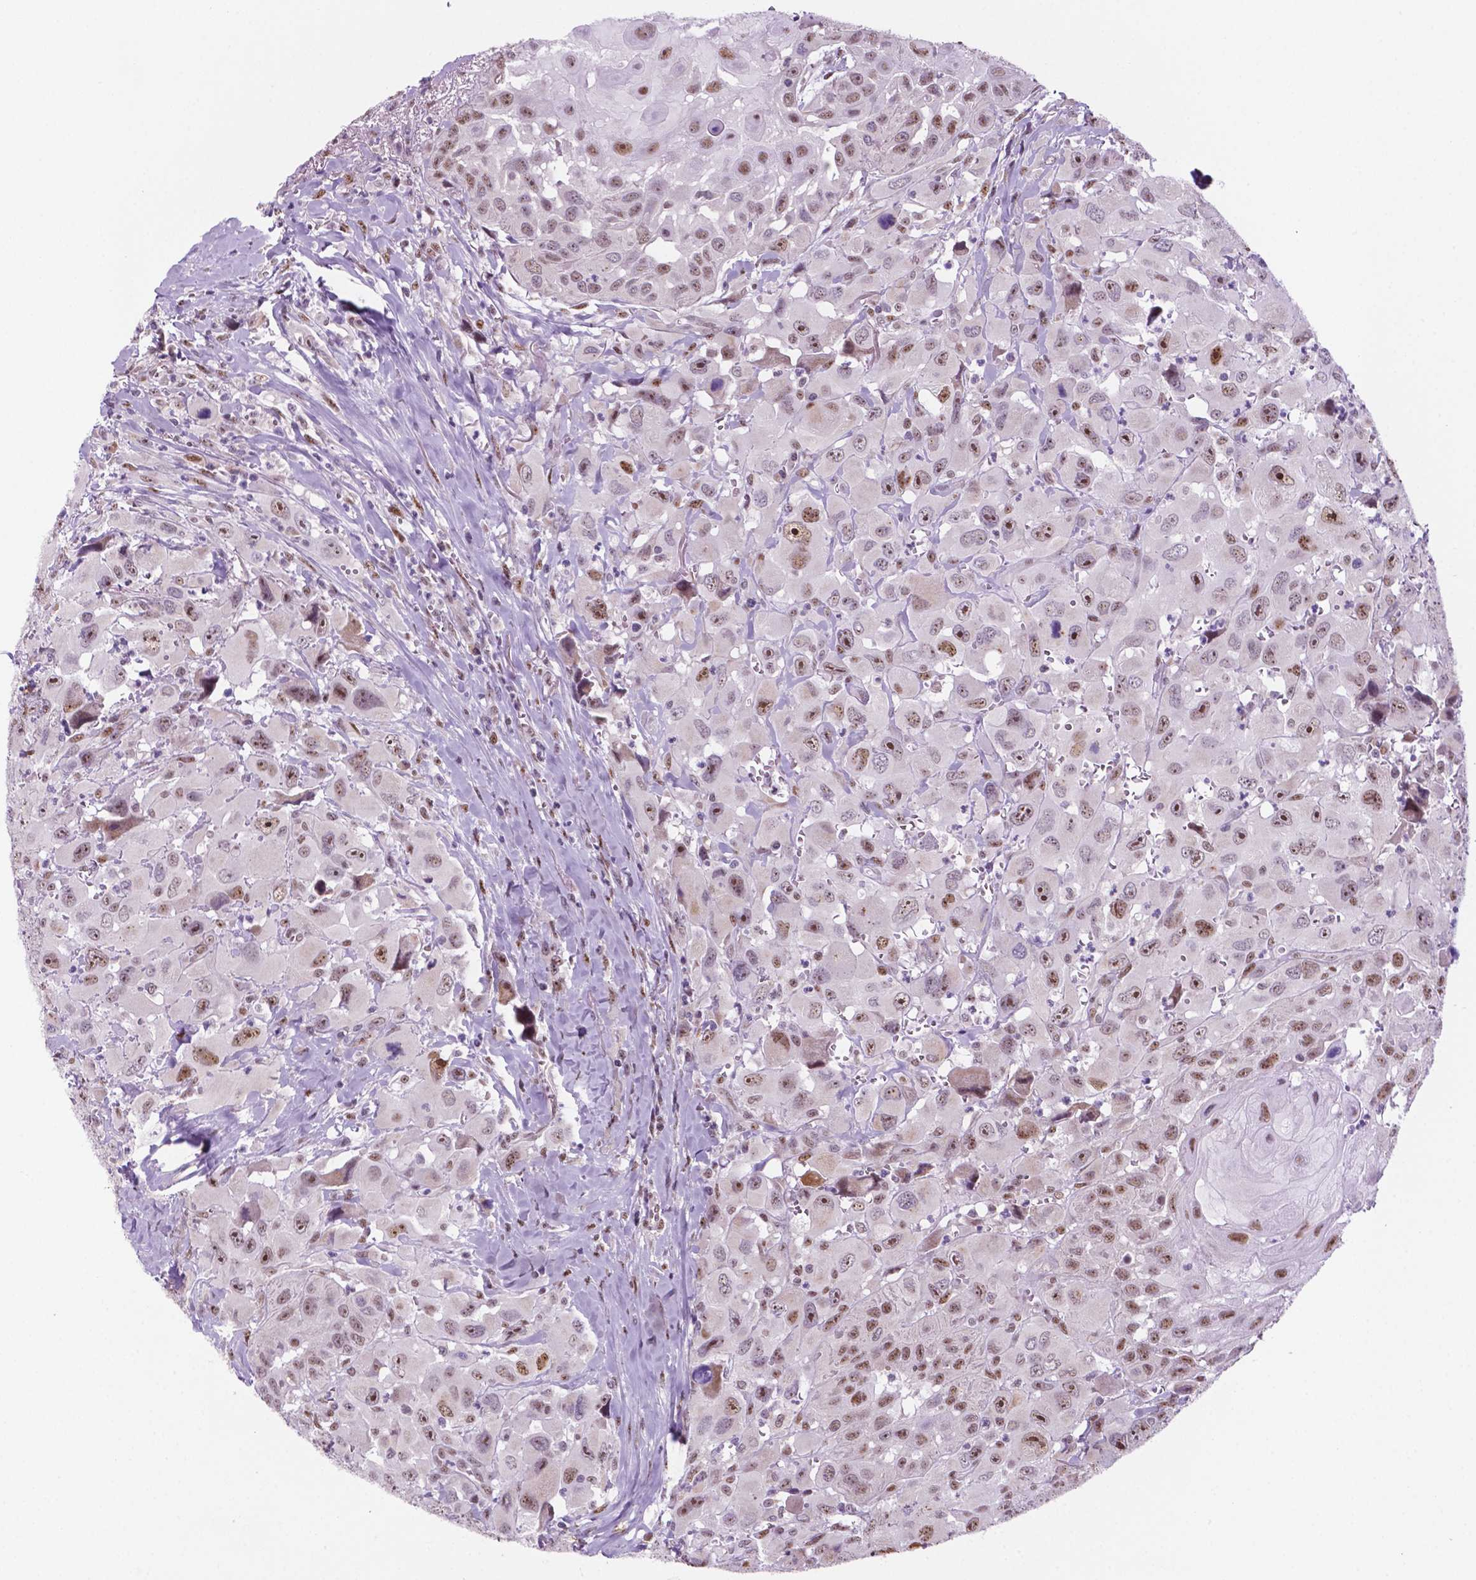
{"staining": {"intensity": "moderate", "quantity": ">75%", "location": "nuclear"}, "tissue": "head and neck cancer", "cell_type": "Tumor cells", "image_type": "cancer", "snomed": [{"axis": "morphology", "description": "Squamous cell carcinoma, NOS"}, {"axis": "morphology", "description": "Squamous cell carcinoma, metastatic, NOS"}, {"axis": "topography", "description": "Oral tissue"}, {"axis": "topography", "description": "Head-Neck"}], "caption": "Immunohistochemistry (DAB) staining of human head and neck cancer demonstrates moderate nuclear protein expression in about >75% of tumor cells.", "gene": "C18orf21", "patient": {"sex": "female", "age": 85}}